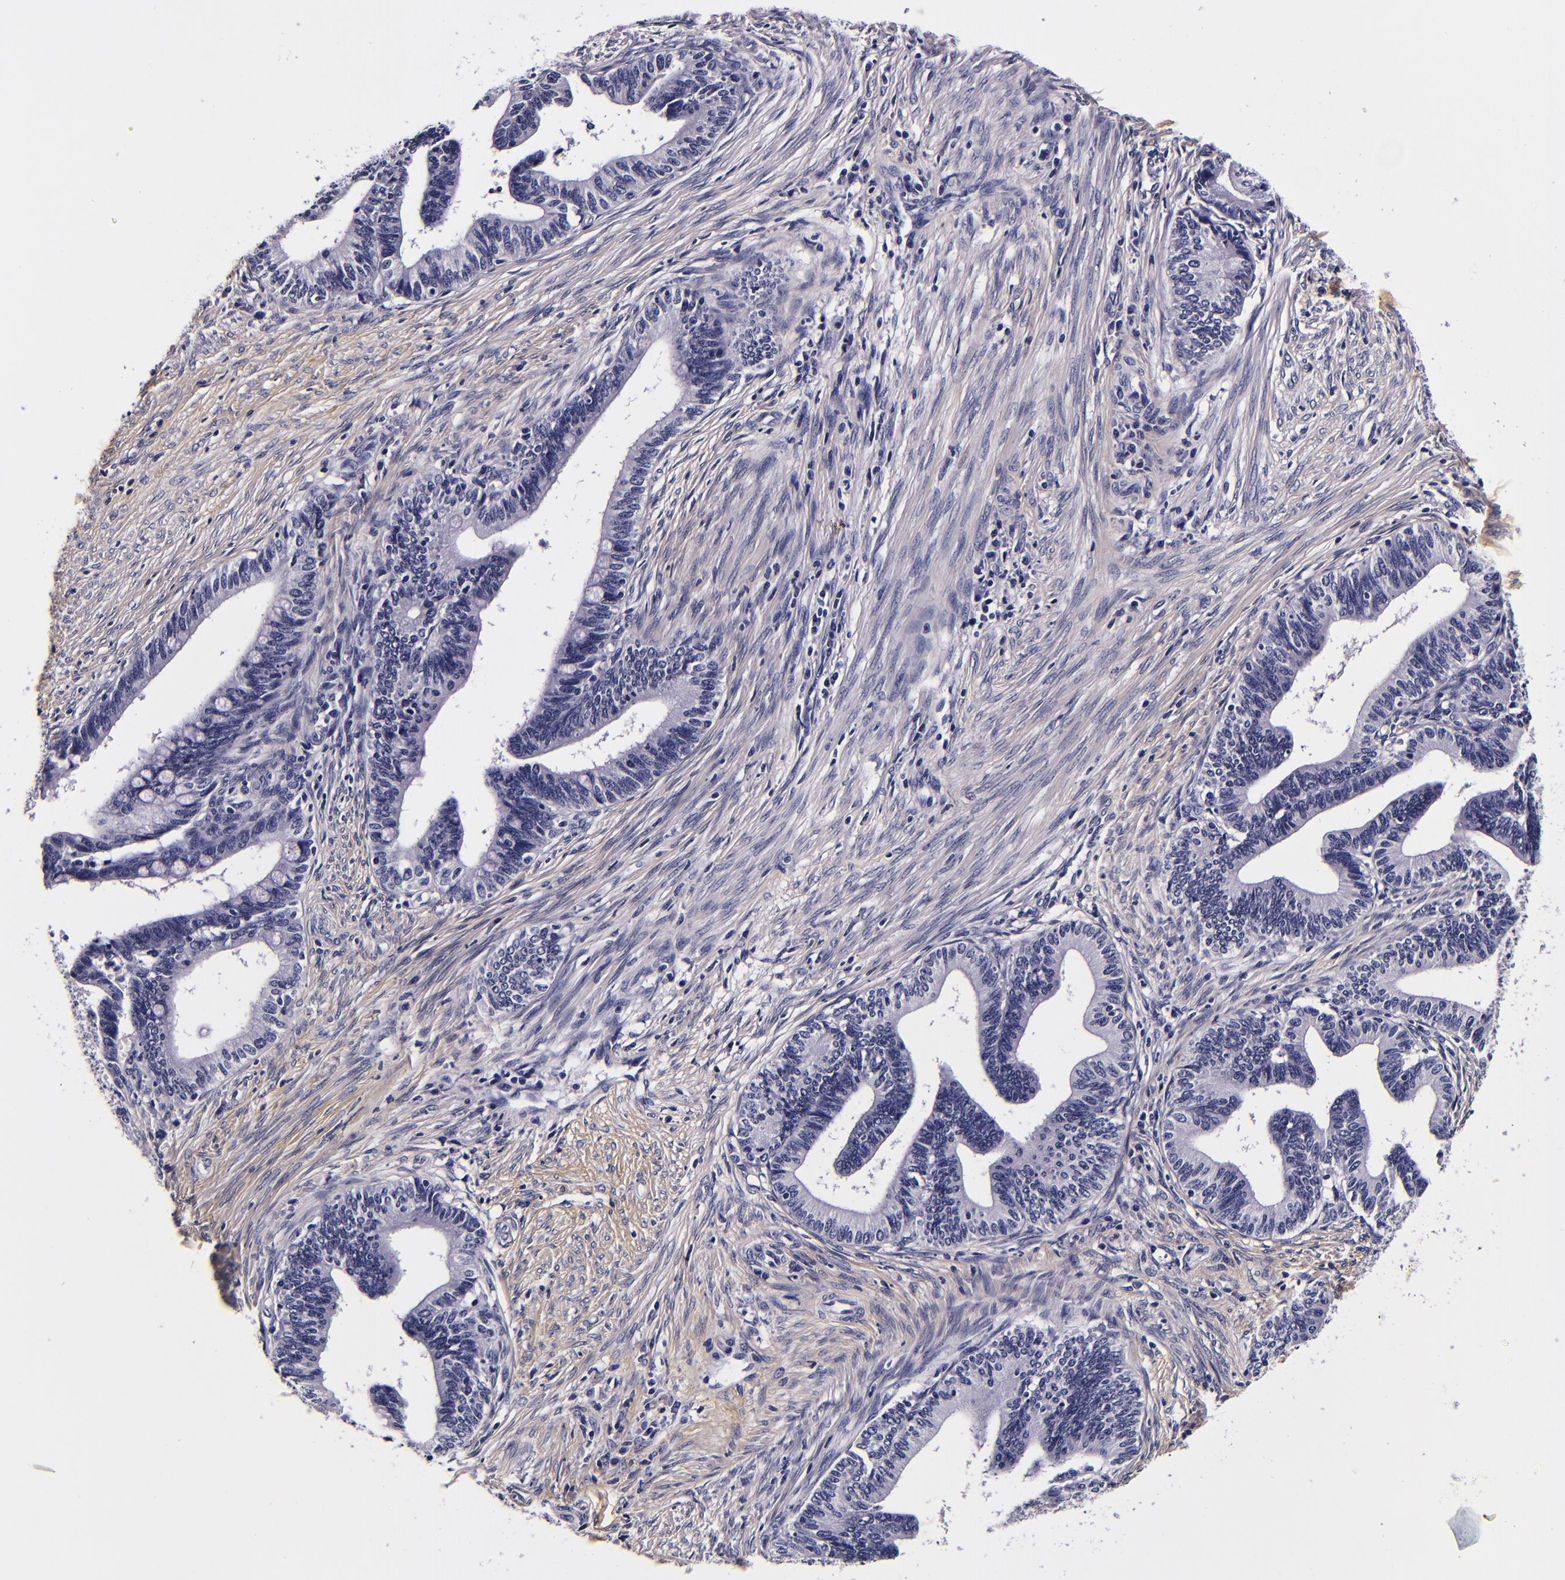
{"staining": {"intensity": "negative", "quantity": "none", "location": "none"}, "tissue": "cervical cancer", "cell_type": "Tumor cells", "image_type": "cancer", "snomed": [{"axis": "morphology", "description": "Adenocarcinoma, NOS"}, {"axis": "topography", "description": "Cervix"}], "caption": "DAB immunohistochemical staining of human cervical cancer (adenocarcinoma) shows no significant expression in tumor cells.", "gene": "FBN1", "patient": {"sex": "female", "age": 36}}